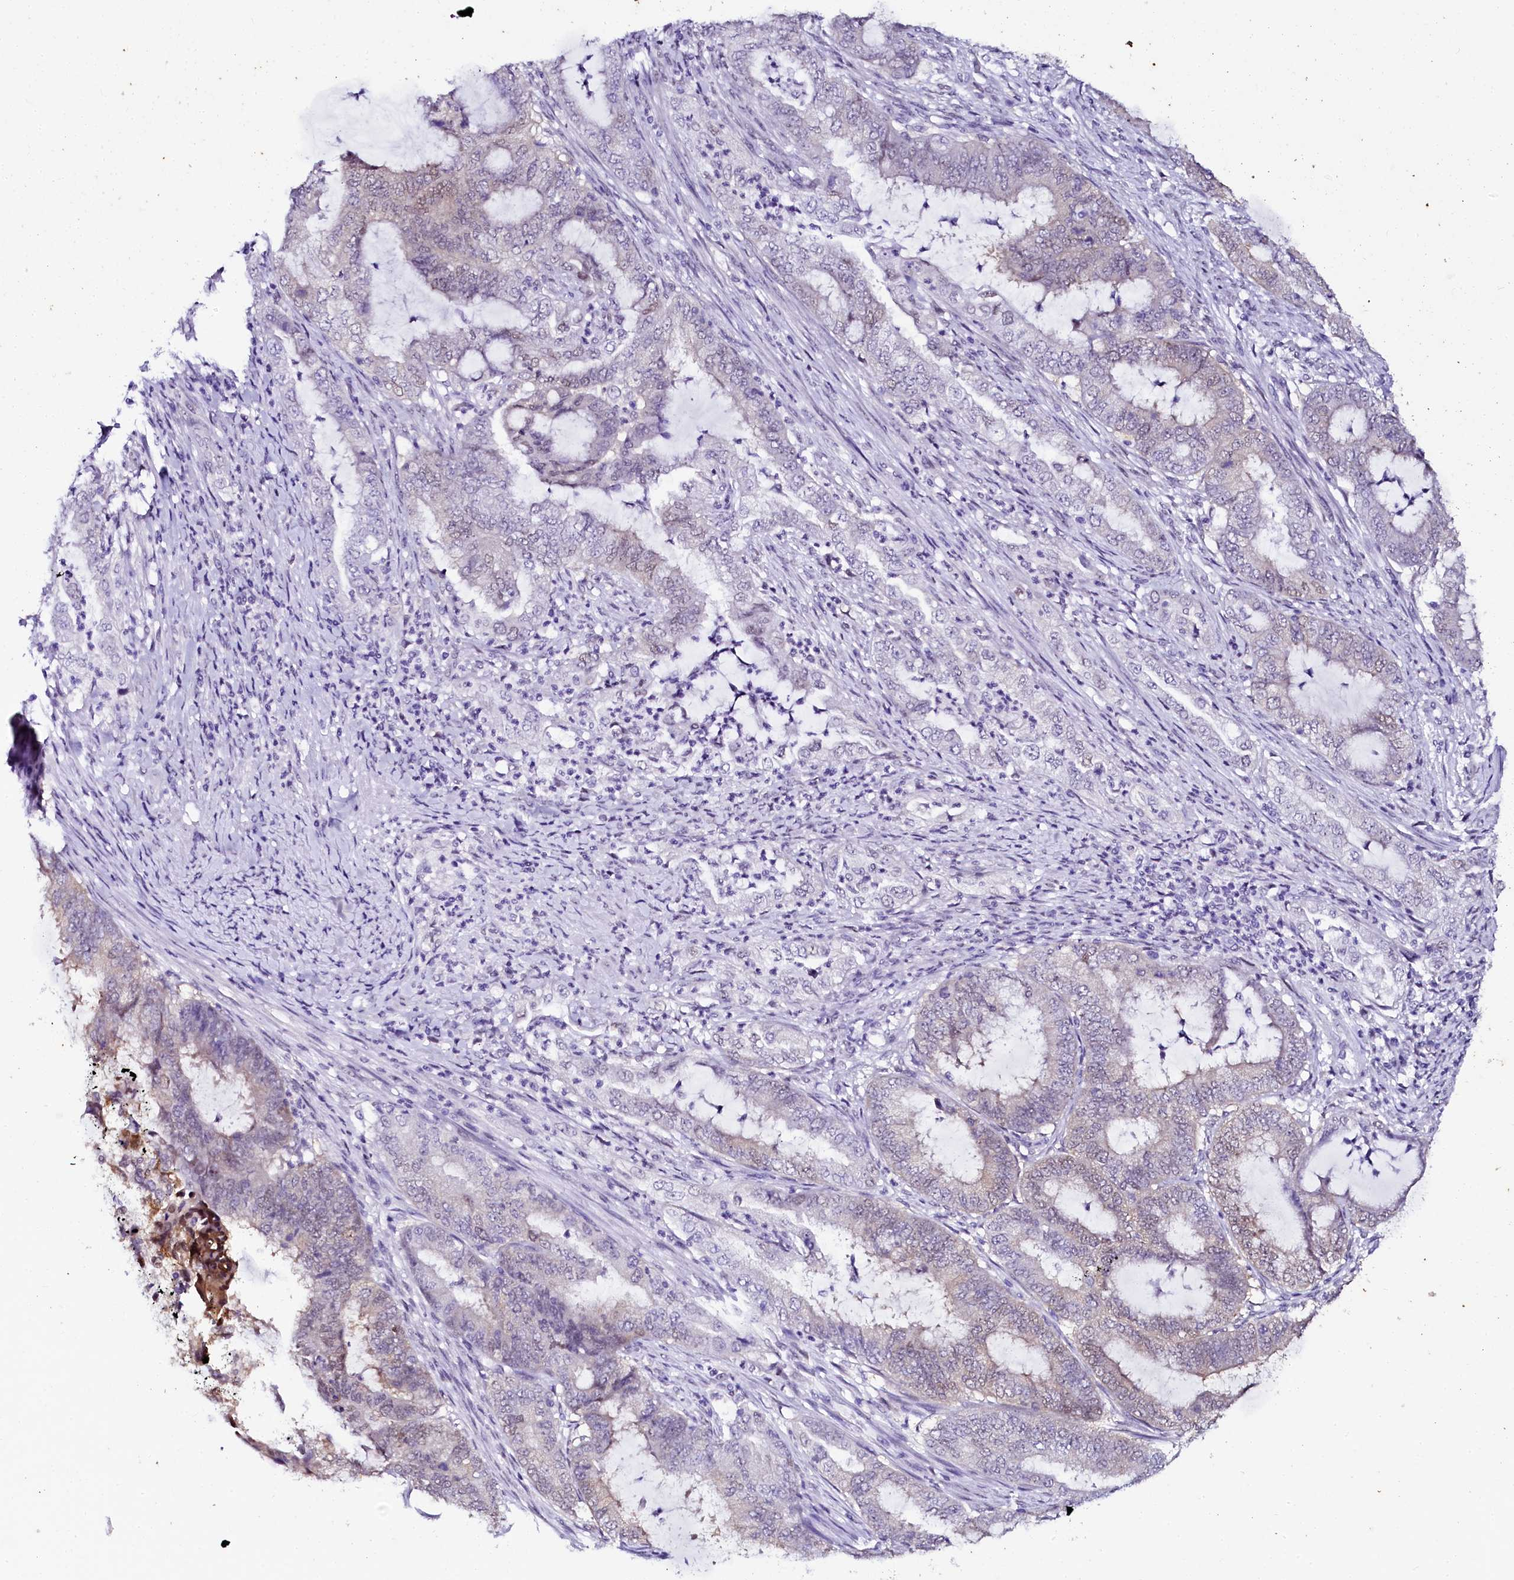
{"staining": {"intensity": "weak", "quantity": "<25%", "location": "nuclear"}, "tissue": "endometrial cancer", "cell_type": "Tumor cells", "image_type": "cancer", "snomed": [{"axis": "morphology", "description": "Adenocarcinoma, NOS"}, {"axis": "topography", "description": "Endometrium"}], "caption": "This is a micrograph of immunohistochemistry staining of adenocarcinoma (endometrial), which shows no positivity in tumor cells.", "gene": "SORD", "patient": {"sex": "female", "age": 51}}